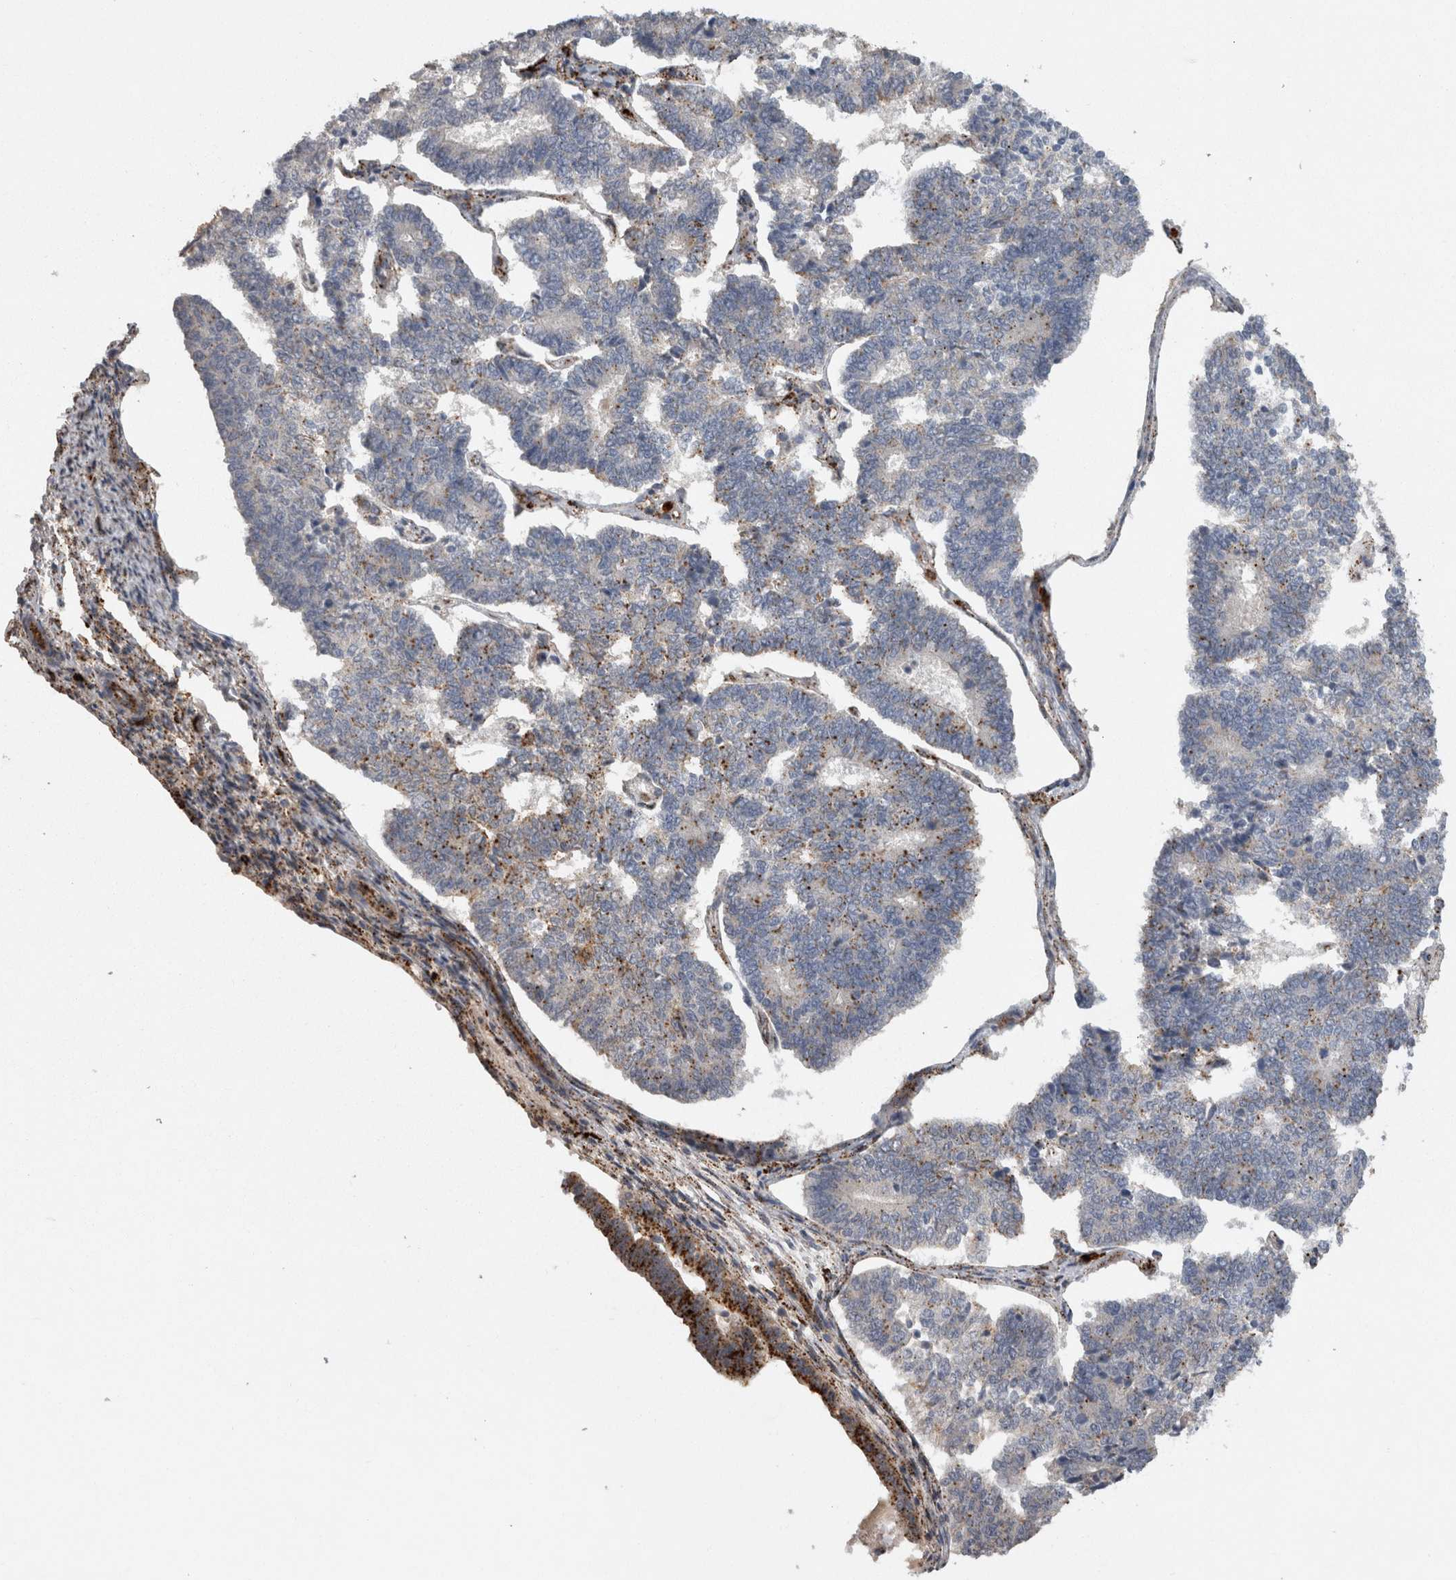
{"staining": {"intensity": "moderate", "quantity": "<25%", "location": "cytoplasmic/membranous"}, "tissue": "endometrial cancer", "cell_type": "Tumor cells", "image_type": "cancer", "snomed": [{"axis": "morphology", "description": "Adenocarcinoma, NOS"}, {"axis": "topography", "description": "Endometrium"}], "caption": "Endometrial cancer (adenocarcinoma) stained for a protein reveals moderate cytoplasmic/membranous positivity in tumor cells.", "gene": "CTSZ", "patient": {"sex": "female", "age": 70}}